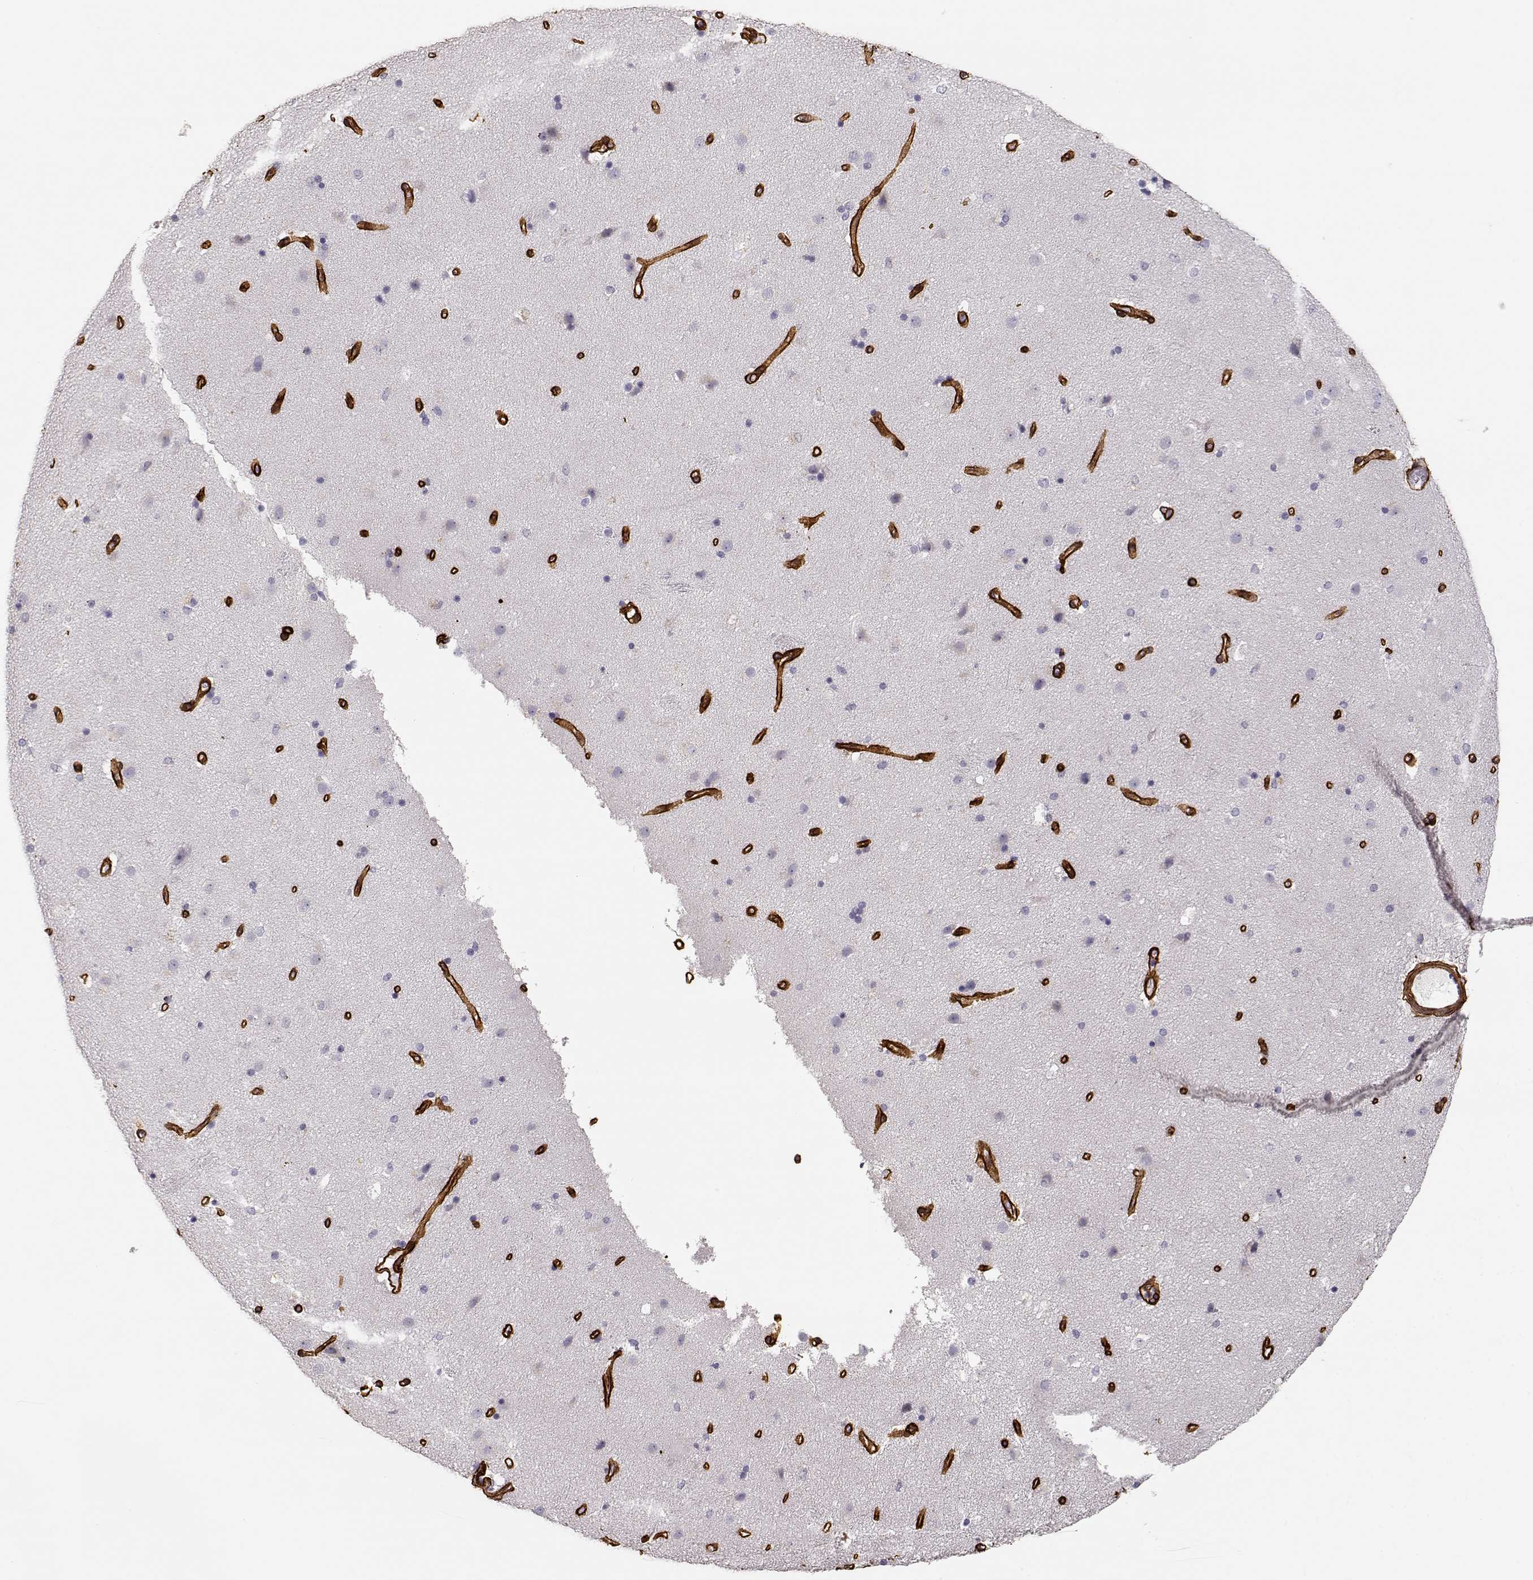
{"staining": {"intensity": "negative", "quantity": "none", "location": "none"}, "tissue": "caudate", "cell_type": "Glial cells", "image_type": "normal", "snomed": [{"axis": "morphology", "description": "Normal tissue, NOS"}, {"axis": "topography", "description": "Lateral ventricle wall"}], "caption": "This is a photomicrograph of immunohistochemistry (IHC) staining of benign caudate, which shows no positivity in glial cells.", "gene": "LAMC1", "patient": {"sex": "female", "age": 71}}